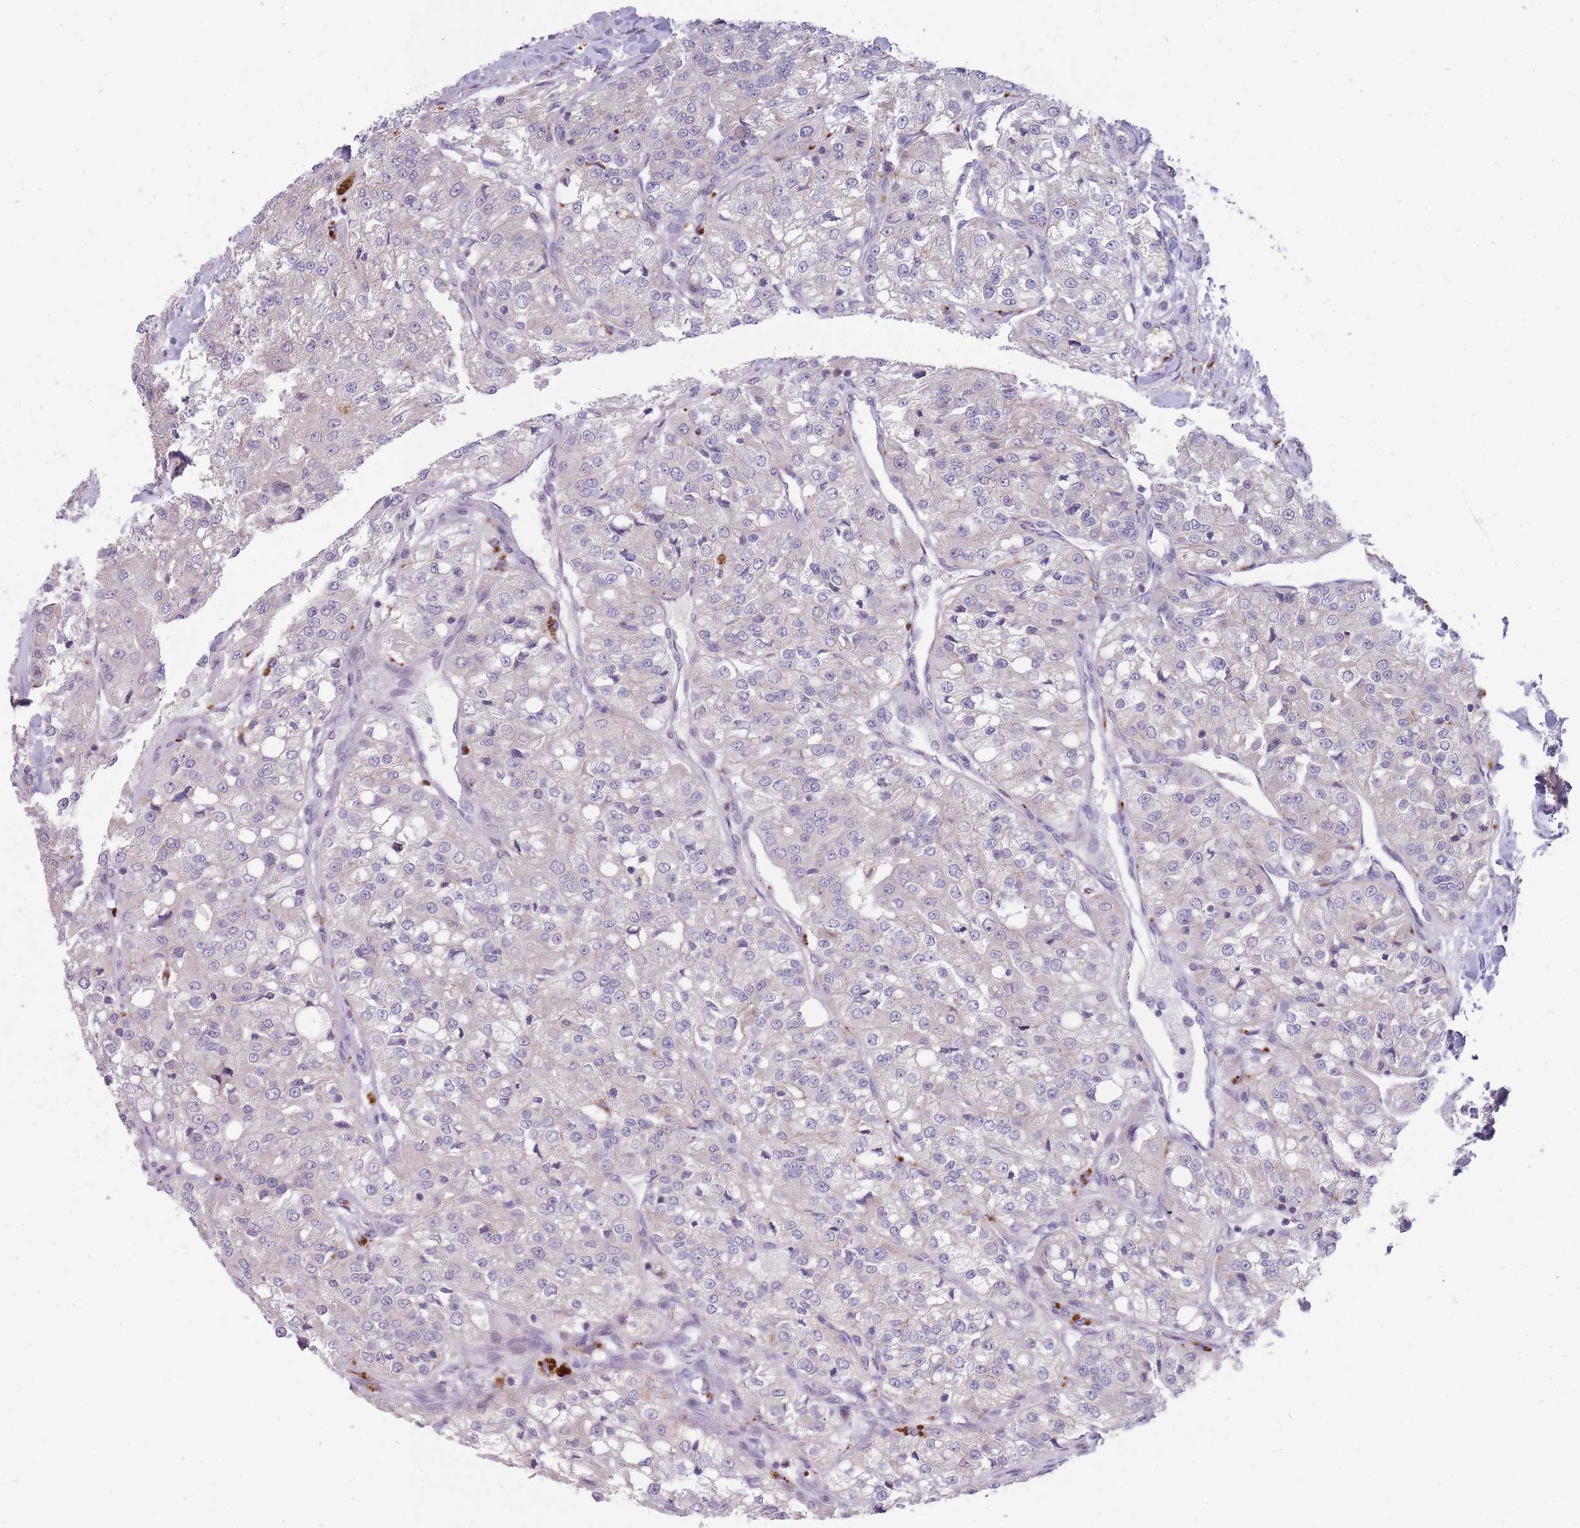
{"staining": {"intensity": "negative", "quantity": "none", "location": "none"}, "tissue": "renal cancer", "cell_type": "Tumor cells", "image_type": "cancer", "snomed": [{"axis": "morphology", "description": "Adenocarcinoma, NOS"}, {"axis": "topography", "description": "Kidney"}], "caption": "Immunohistochemistry (IHC) of human renal cancer demonstrates no expression in tumor cells.", "gene": "TRIM61", "patient": {"sex": "female", "age": 63}}